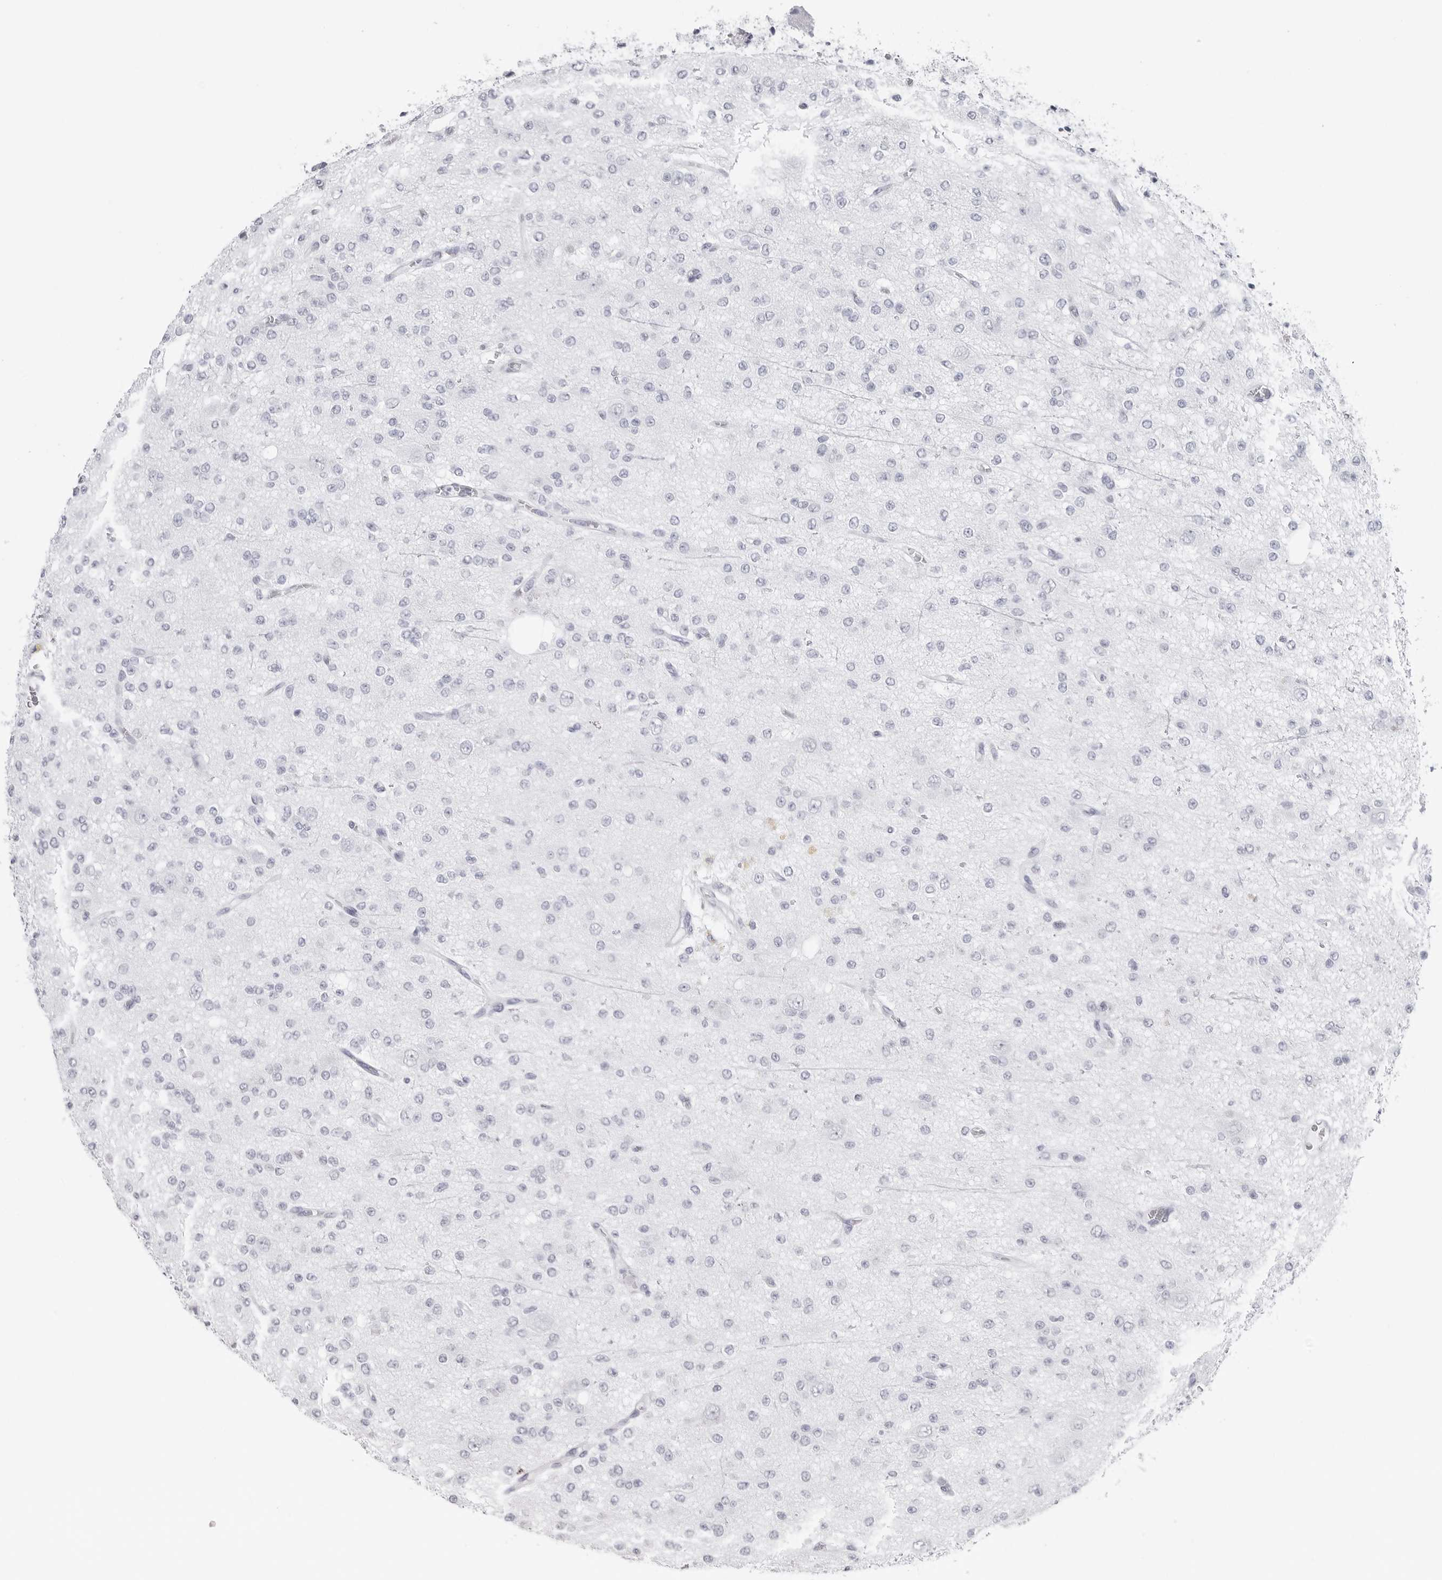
{"staining": {"intensity": "negative", "quantity": "none", "location": "none"}, "tissue": "glioma", "cell_type": "Tumor cells", "image_type": "cancer", "snomed": [{"axis": "morphology", "description": "Glioma, malignant, Low grade"}, {"axis": "topography", "description": "Brain"}], "caption": "This image is of glioma stained with immunohistochemistry to label a protein in brown with the nuclei are counter-stained blue. There is no staining in tumor cells. (DAB (3,3'-diaminobenzidine) immunohistochemistry visualized using brightfield microscopy, high magnification).", "gene": "CST2", "patient": {"sex": "male", "age": 38}}